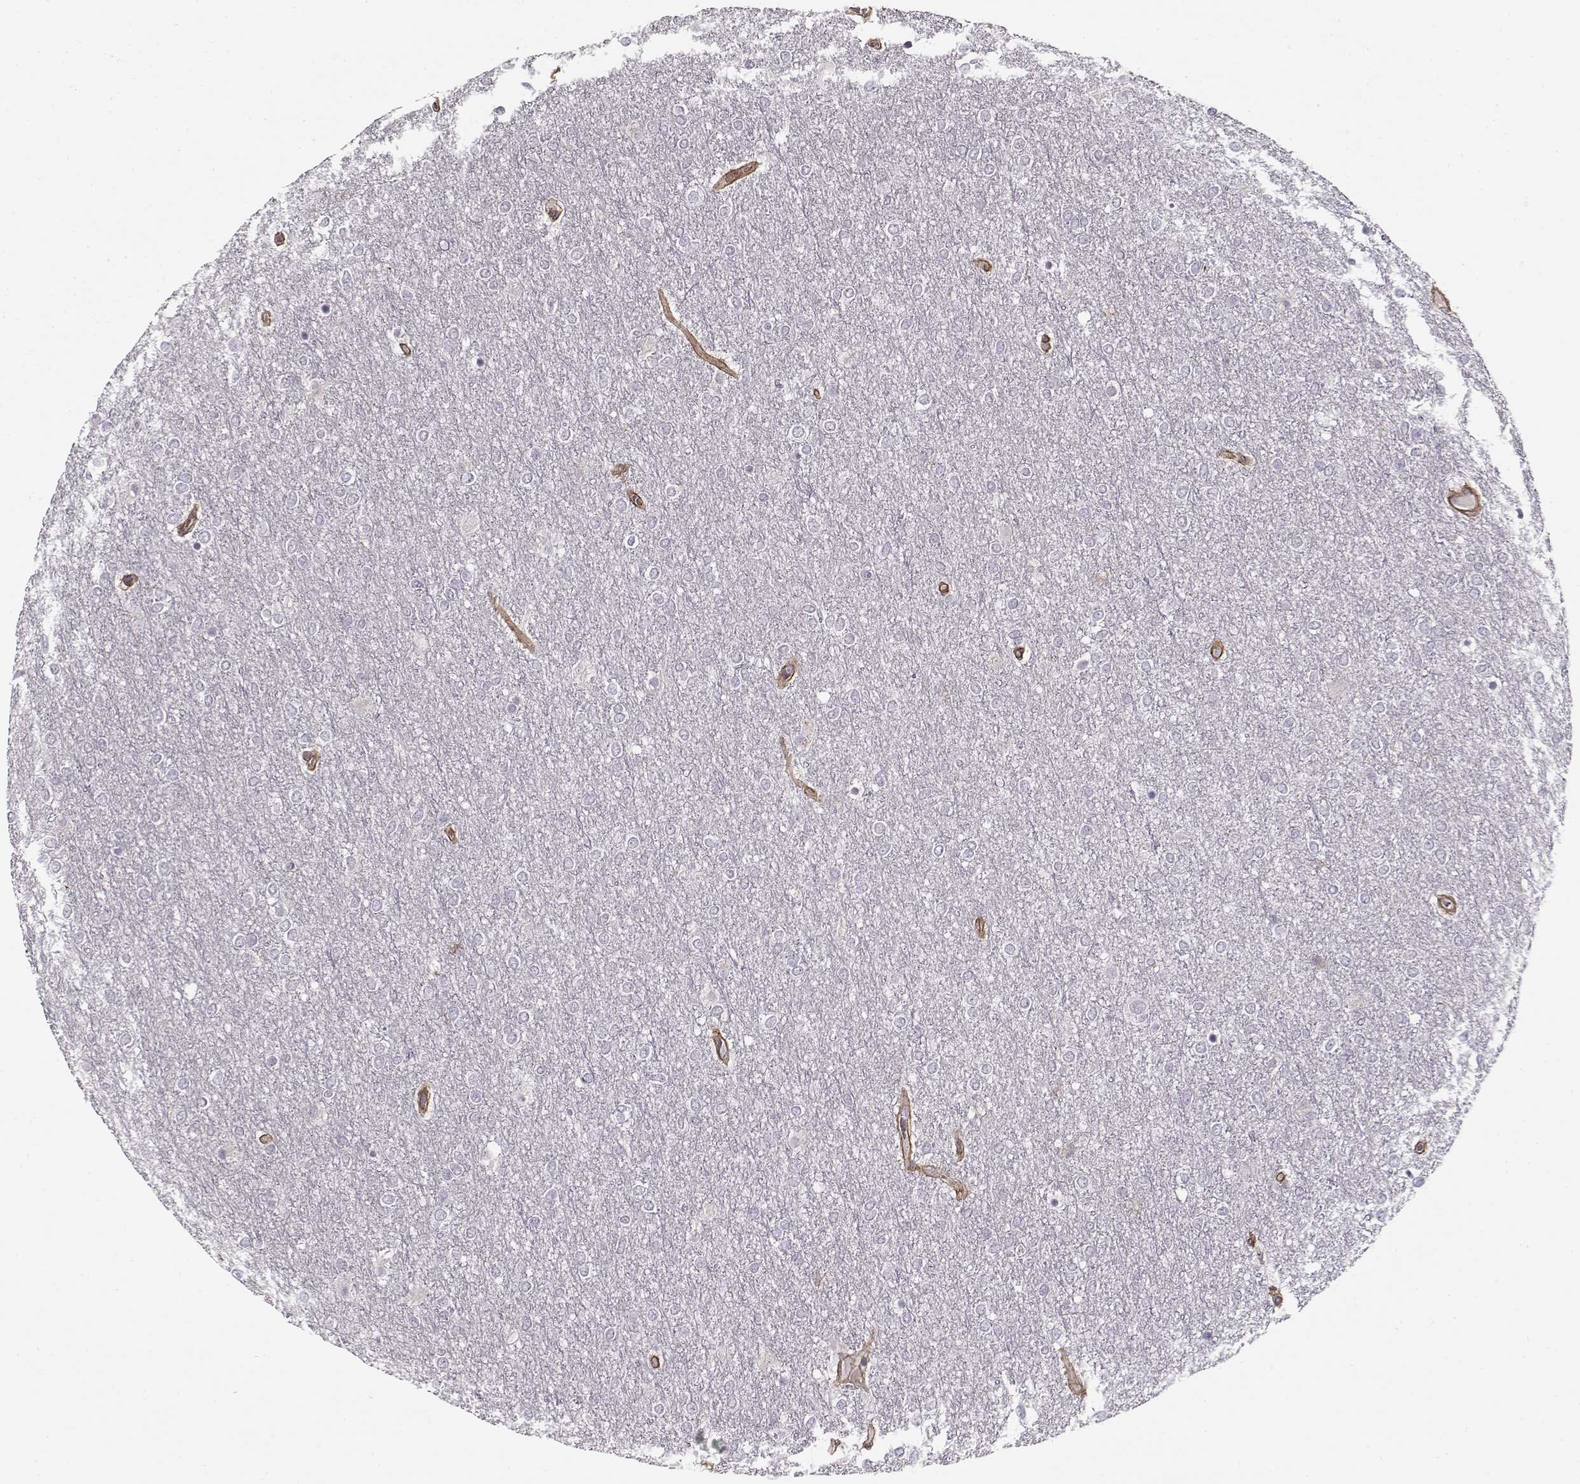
{"staining": {"intensity": "negative", "quantity": "none", "location": "none"}, "tissue": "glioma", "cell_type": "Tumor cells", "image_type": "cancer", "snomed": [{"axis": "morphology", "description": "Glioma, malignant, High grade"}, {"axis": "topography", "description": "Brain"}], "caption": "Tumor cells show no significant protein expression in glioma.", "gene": "LAMB2", "patient": {"sex": "female", "age": 61}}